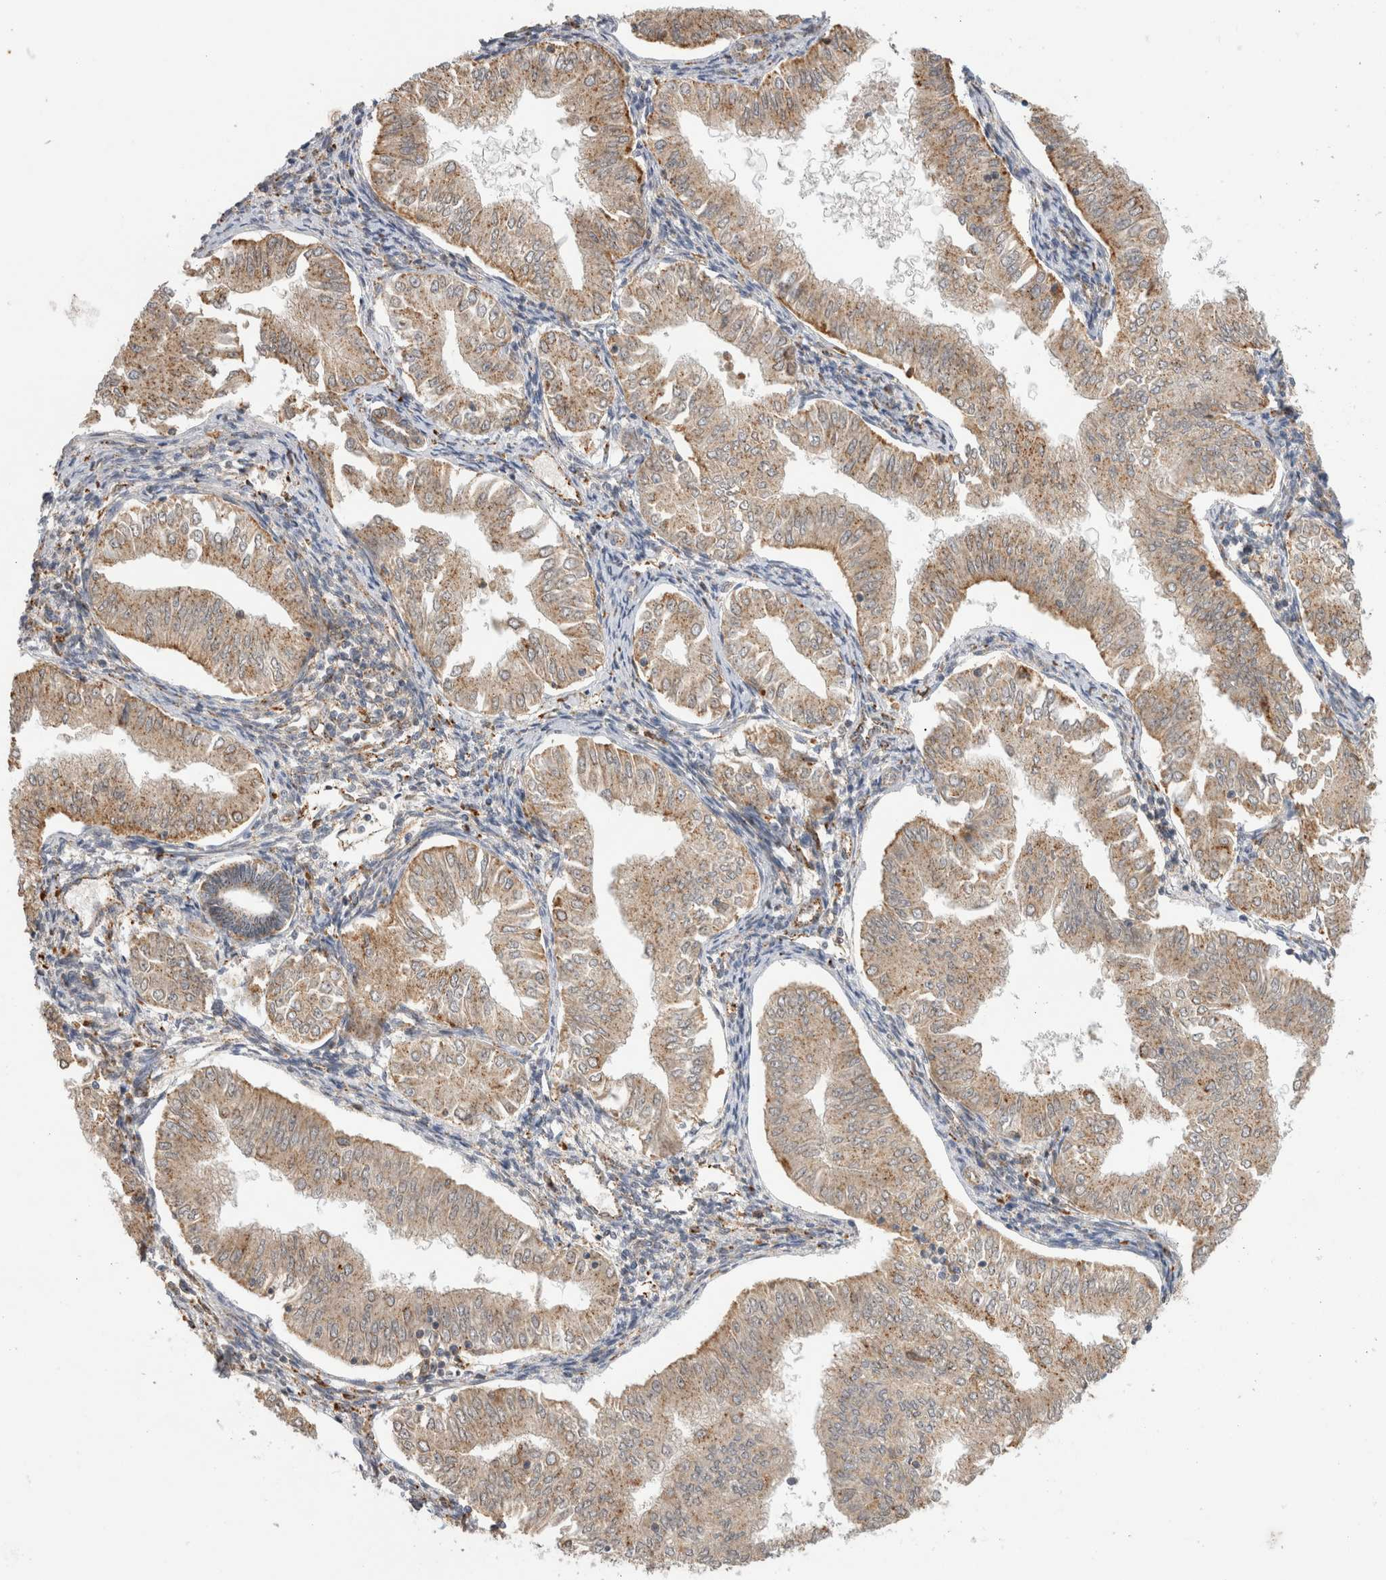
{"staining": {"intensity": "moderate", "quantity": ">75%", "location": "cytoplasmic/membranous"}, "tissue": "endometrial cancer", "cell_type": "Tumor cells", "image_type": "cancer", "snomed": [{"axis": "morphology", "description": "Normal tissue, NOS"}, {"axis": "morphology", "description": "Adenocarcinoma, NOS"}, {"axis": "topography", "description": "Endometrium"}], "caption": "Endometrial cancer (adenocarcinoma) was stained to show a protein in brown. There is medium levels of moderate cytoplasmic/membranous staining in approximately >75% of tumor cells.", "gene": "GNS", "patient": {"sex": "female", "age": 53}}